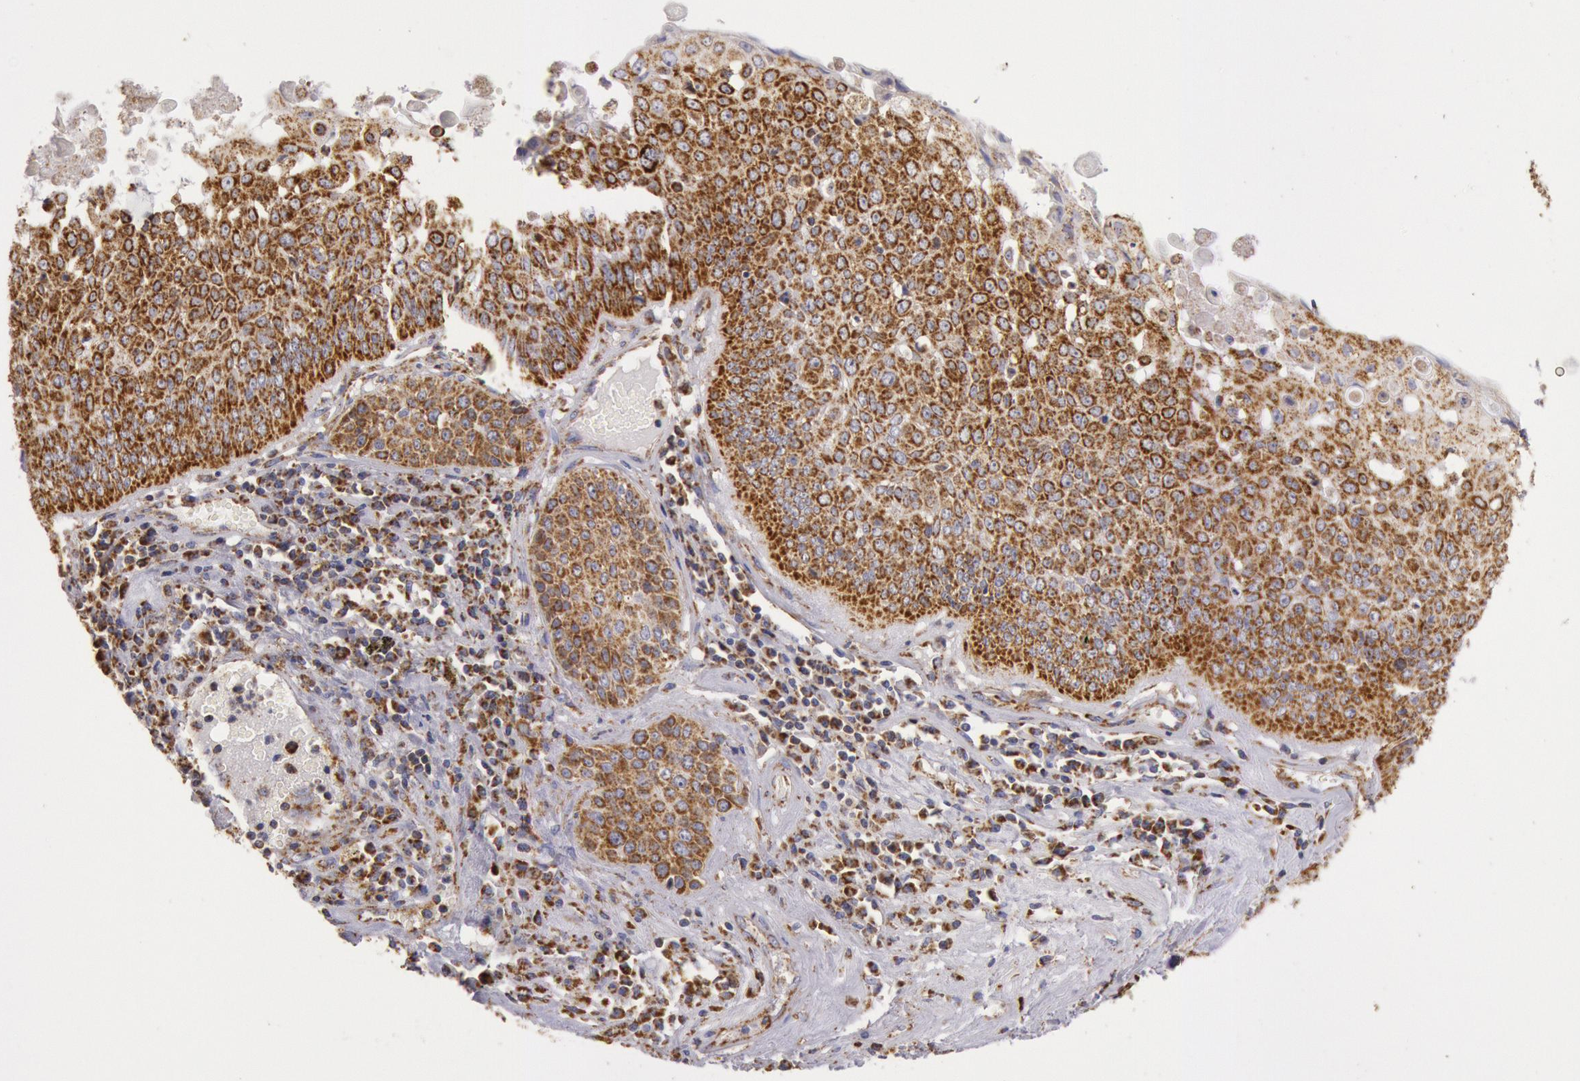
{"staining": {"intensity": "strong", "quantity": ">75%", "location": "cytoplasmic/membranous"}, "tissue": "lung cancer", "cell_type": "Tumor cells", "image_type": "cancer", "snomed": [{"axis": "morphology", "description": "Adenocarcinoma, NOS"}, {"axis": "topography", "description": "Lung"}], "caption": "A histopathology image showing strong cytoplasmic/membranous staining in approximately >75% of tumor cells in adenocarcinoma (lung), as visualized by brown immunohistochemical staining.", "gene": "CYC1", "patient": {"sex": "male", "age": 60}}